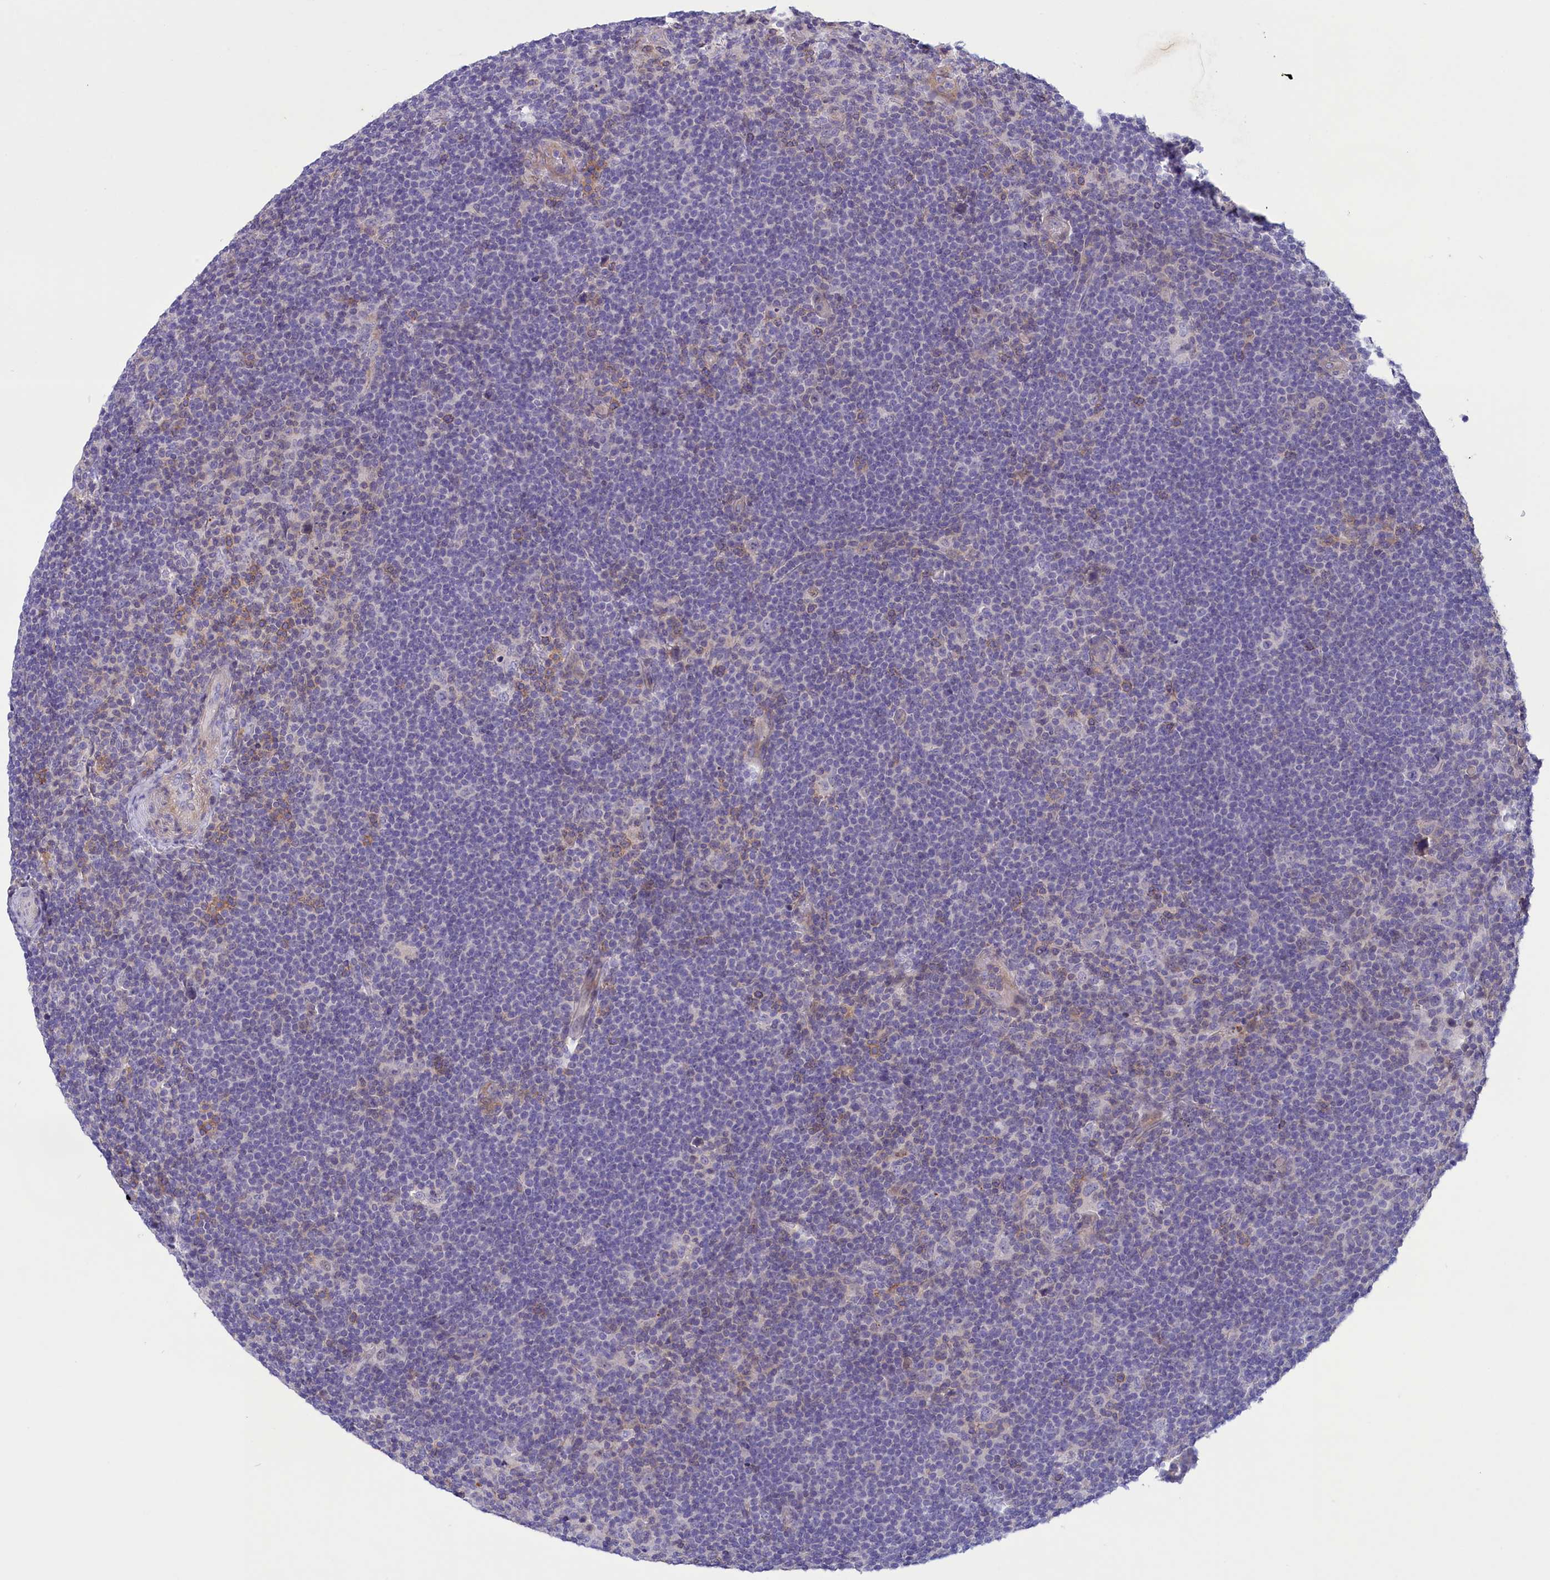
{"staining": {"intensity": "negative", "quantity": "none", "location": "none"}, "tissue": "lymphoma", "cell_type": "Tumor cells", "image_type": "cancer", "snomed": [{"axis": "morphology", "description": "Hodgkin's disease, NOS"}, {"axis": "topography", "description": "Lymph node"}], "caption": "IHC photomicrograph of lymphoma stained for a protein (brown), which reveals no positivity in tumor cells.", "gene": "CORO2A", "patient": {"sex": "female", "age": 57}}